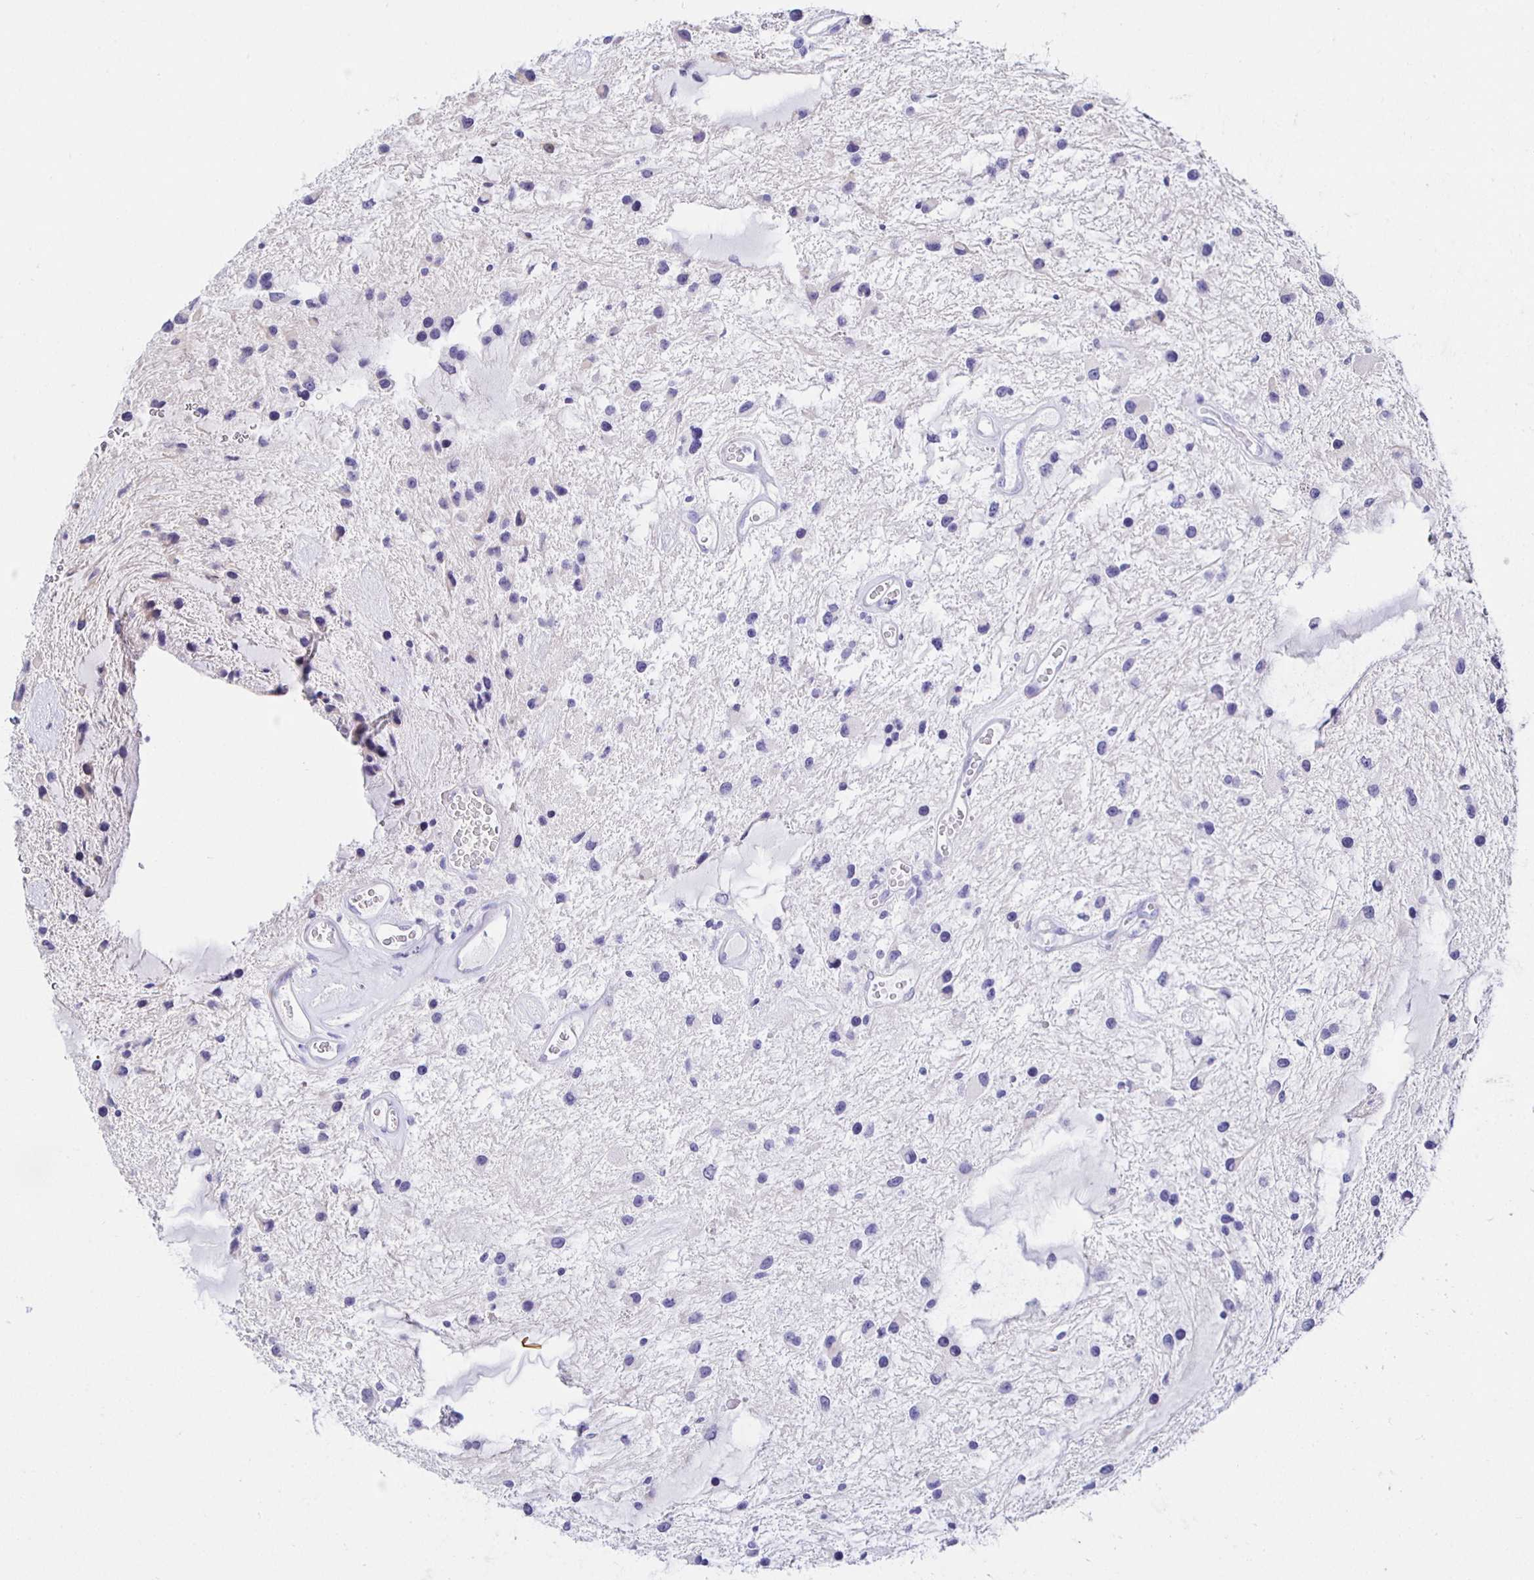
{"staining": {"intensity": "negative", "quantity": "none", "location": "none"}, "tissue": "glioma", "cell_type": "Tumor cells", "image_type": "cancer", "snomed": [{"axis": "morphology", "description": "Glioma, malignant, Low grade"}, {"axis": "topography", "description": "Cerebellum"}], "caption": "High power microscopy photomicrograph of an immunohistochemistry micrograph of malignant glioma (low-grade), revealing no significant staining in tumor cells.", "gene": "HSPA4L", "patient": {"sex": "female", "age": 14}}